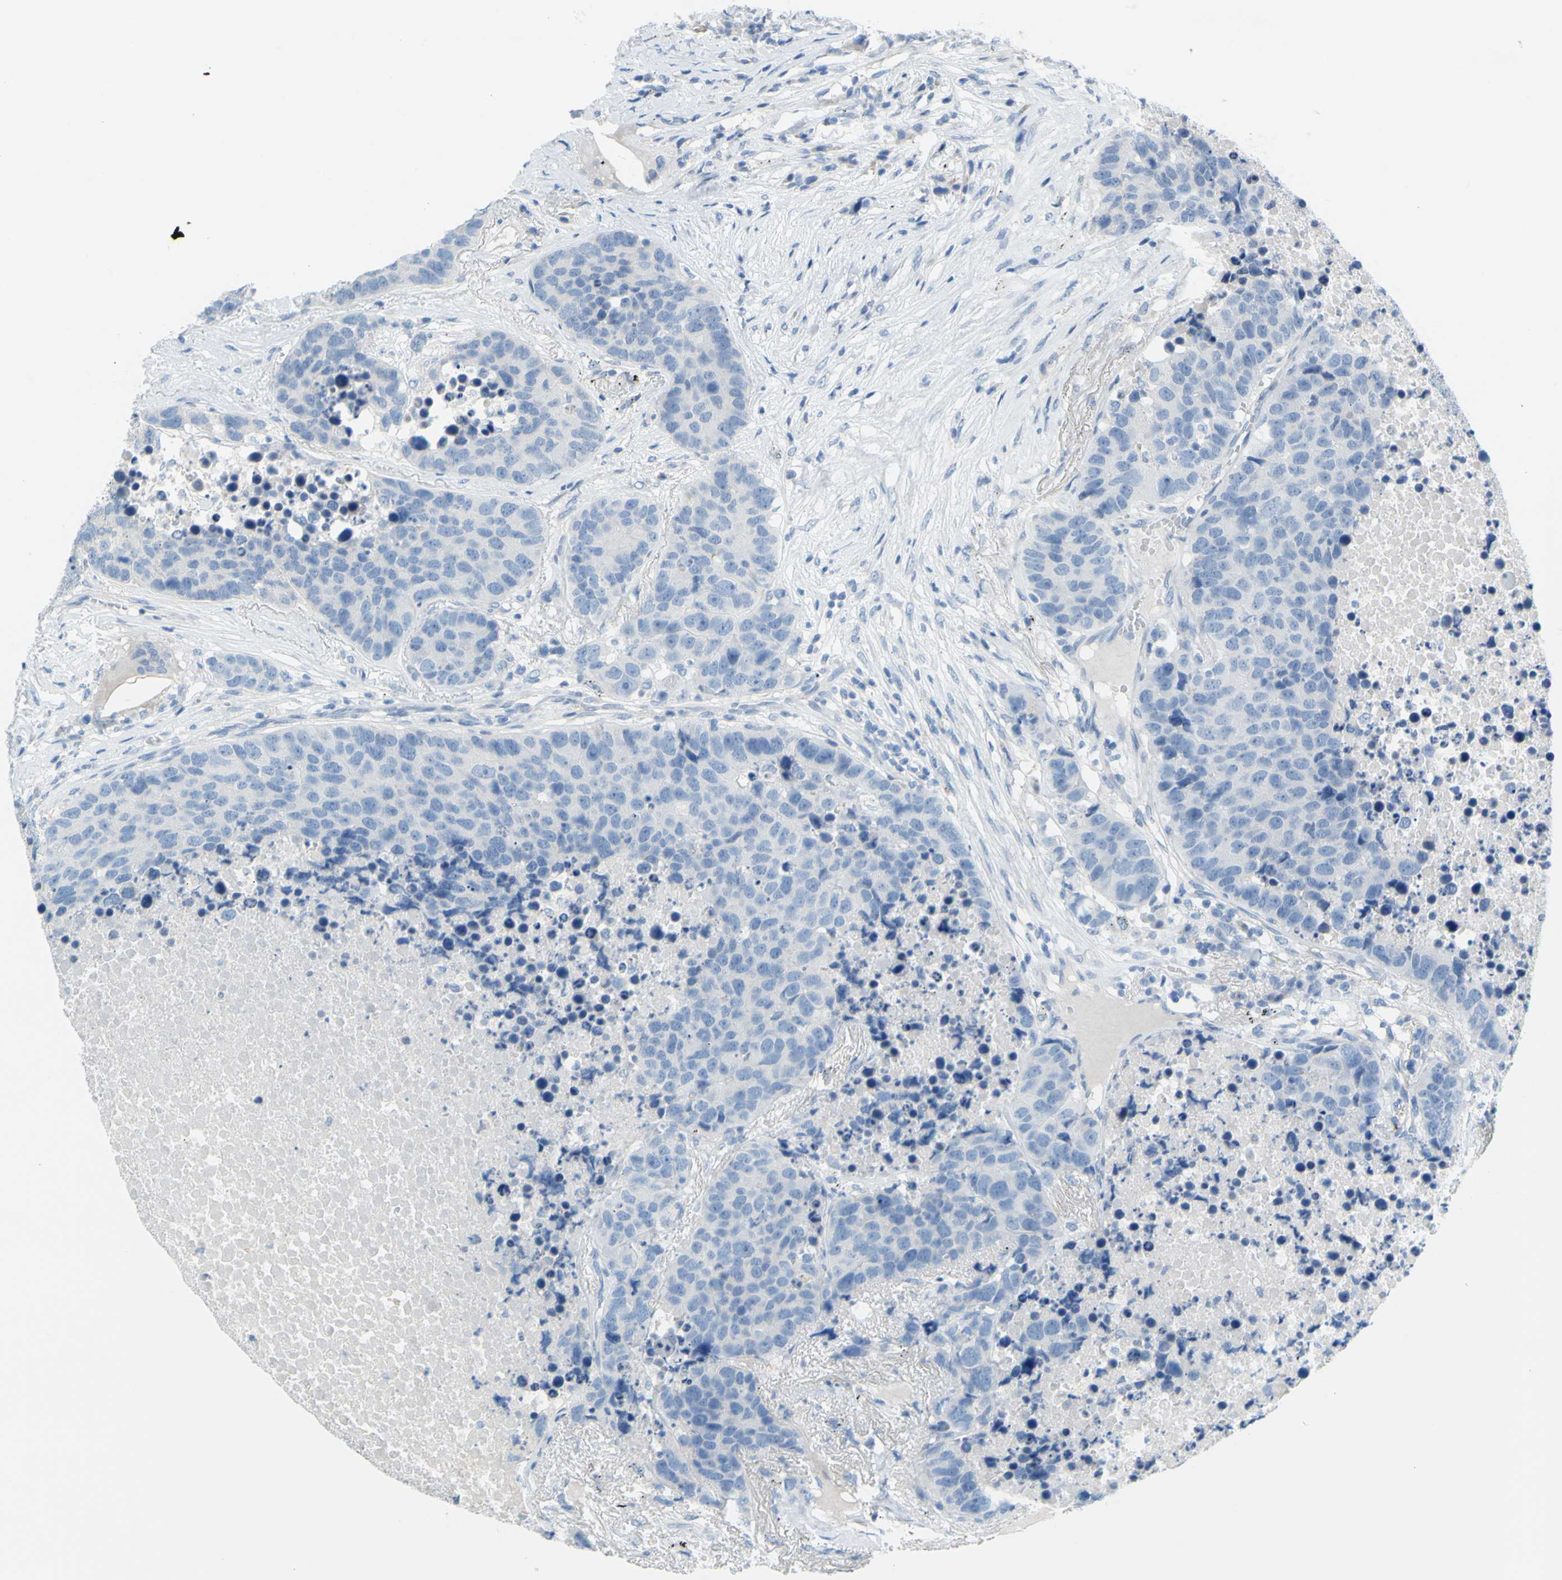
{"staining": {"intensity": "negative", "quantity": "none", "location": "none"}, "tissue": "carcinoid", "cell_type": "Tumor cells", "image_type": "cancer", "snomed": [{"axis": "morphology", "description": "Carcinoid, malignant, NOS"}, {"axis": "topography", "description": "Lung"}], "caption": "High power microscopy histopathology image of an immunohistochemistry (IHC) photomicrograph of carcinoid, revealing no significant staining in tumor cells. Nuclei are stained in blue.", "gene": "SLC1A2", "patient": {"sex": "male", "age": 60}}